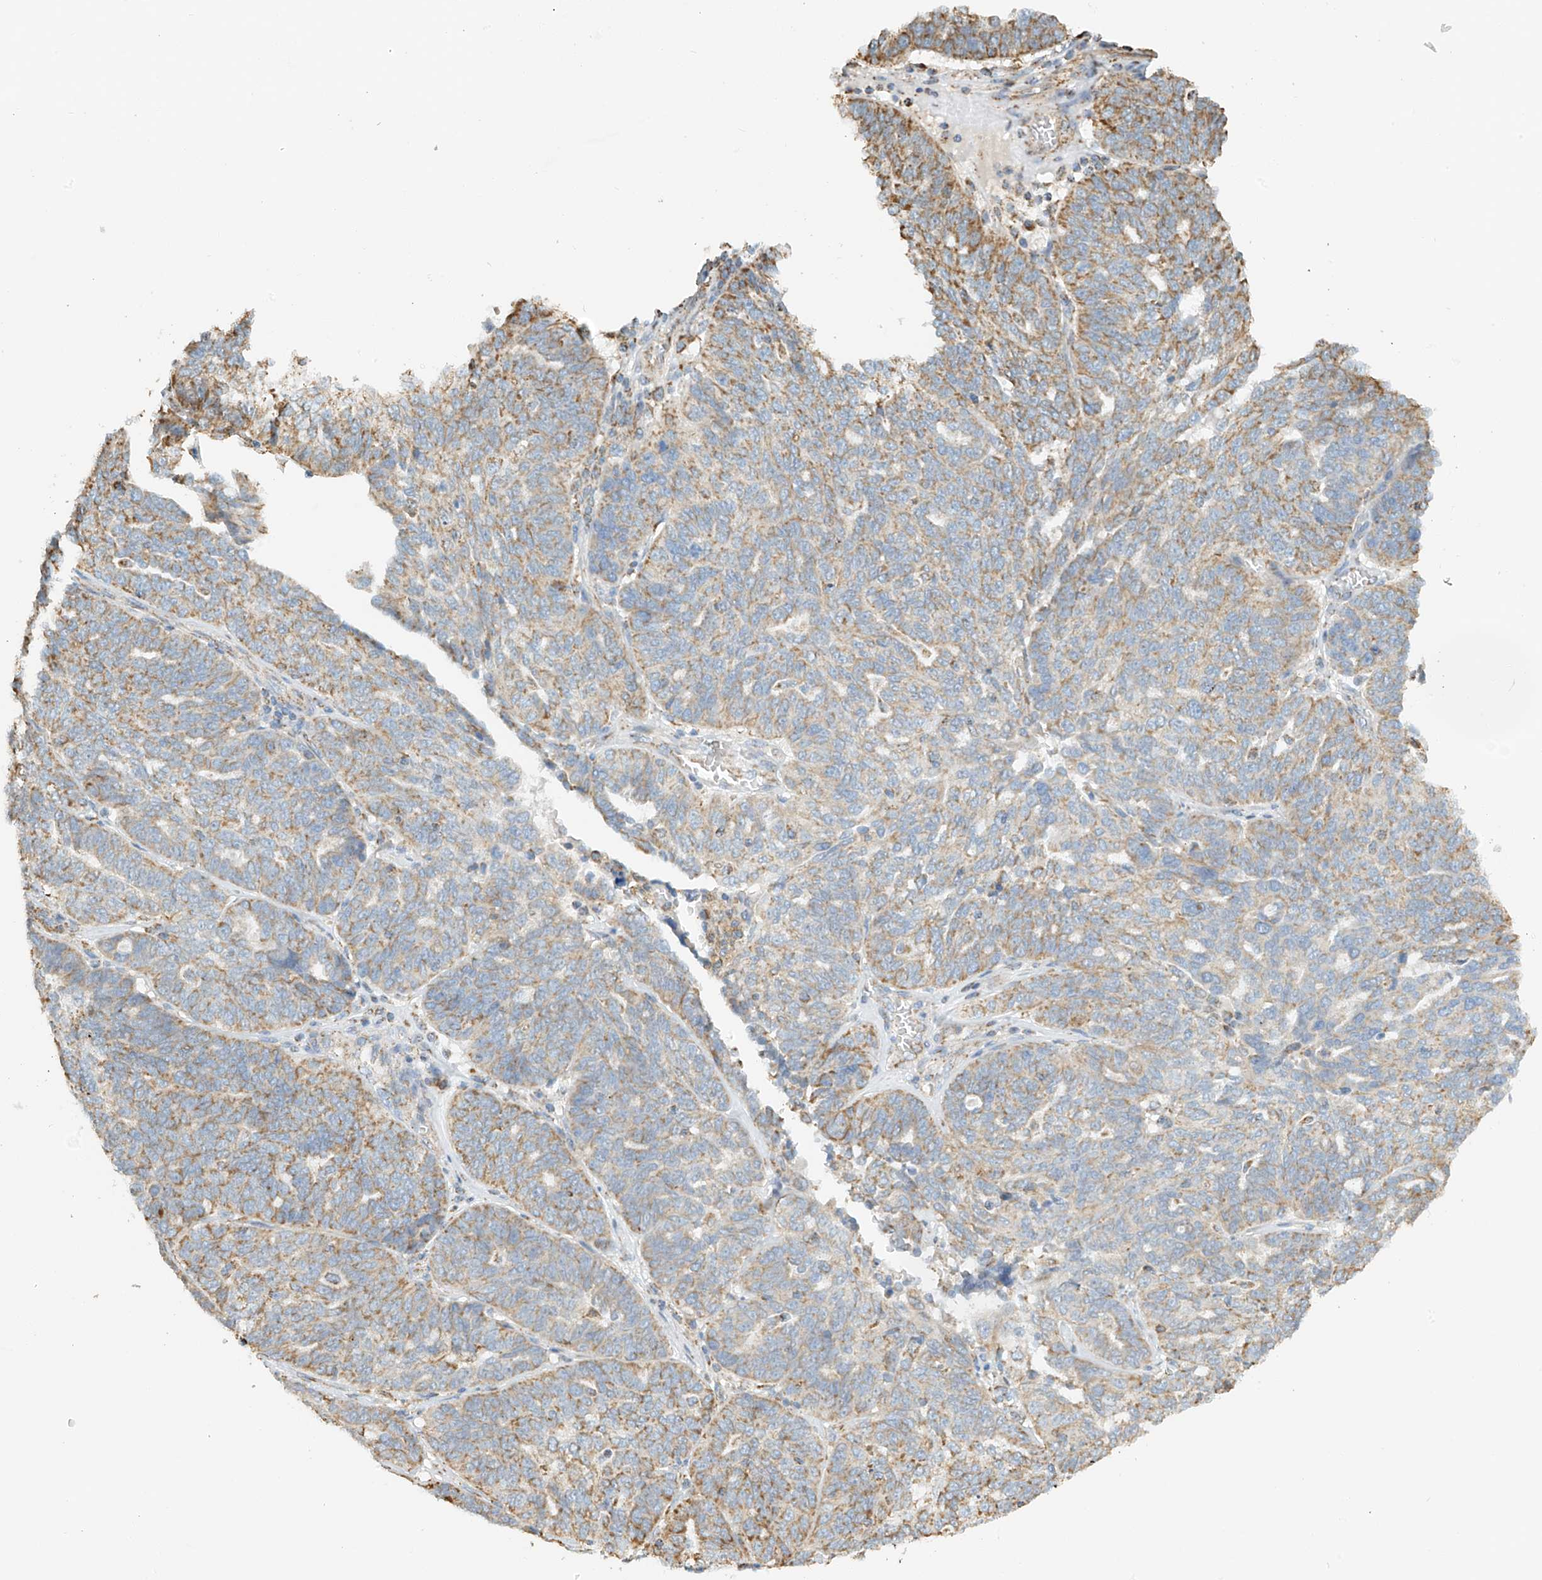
{"staining": {"intensity": "moderate", "quantity": "25%-75%", "location": "cytoplasmic/membranous"}, "tissue": "ovarian cancer", "cell_type": "Tumor cells", "image_type": "cancer", "snomed": [{"axis": "morphology", "description": "Cystadenocarcinoma, serous, NOS"}, {"axis": "topography", "description": "Ovary"}], "caption": "A brown stain shows moderate cytoplasmic/membranous expression of a protein in ovarian cancer tumor cells.", "gene": "YIPF7", "patient": {"sex": "female", "age": 59}}